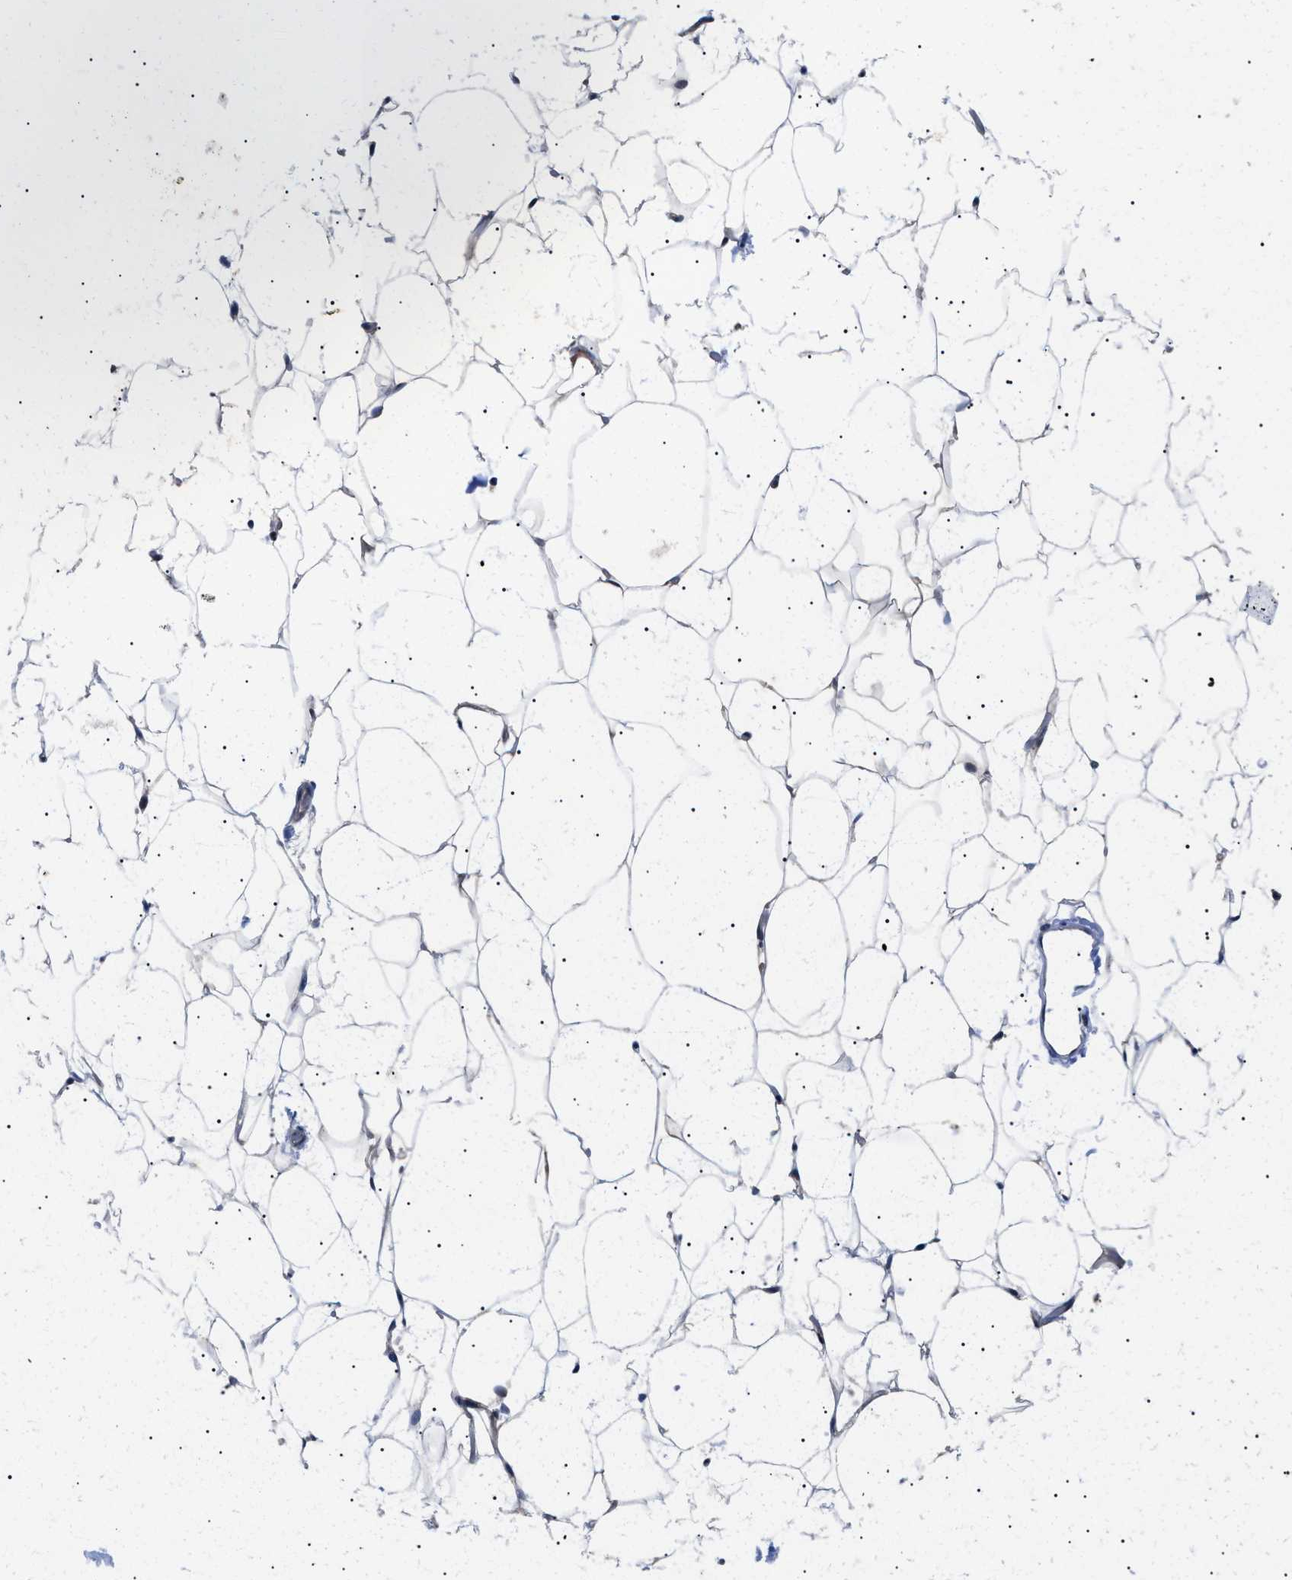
{"staining": {"intensity": "negative", "quantity": "none", "location": "none"}, "tissue": "adipose tissue", "cell_type": "Adipocytes", "image_type": "normal", "snomed": [{"axis": "morphology", "description": "Normal tissue, NOS"}, {"axis": "topography", "description": "Breast"}, {"axis": "topography", "description": "Soft tissue"}], "caption": "Adipocytes show no significant protein staining in normal adipose tissue. (DAB (3,3'-diaminobenzidine) immunohistochemistry (IHC) visualized using brightfield microscopy, high magnification).", "gene": "GARRE1", "patient": {"sex": "female", "age": 75}}